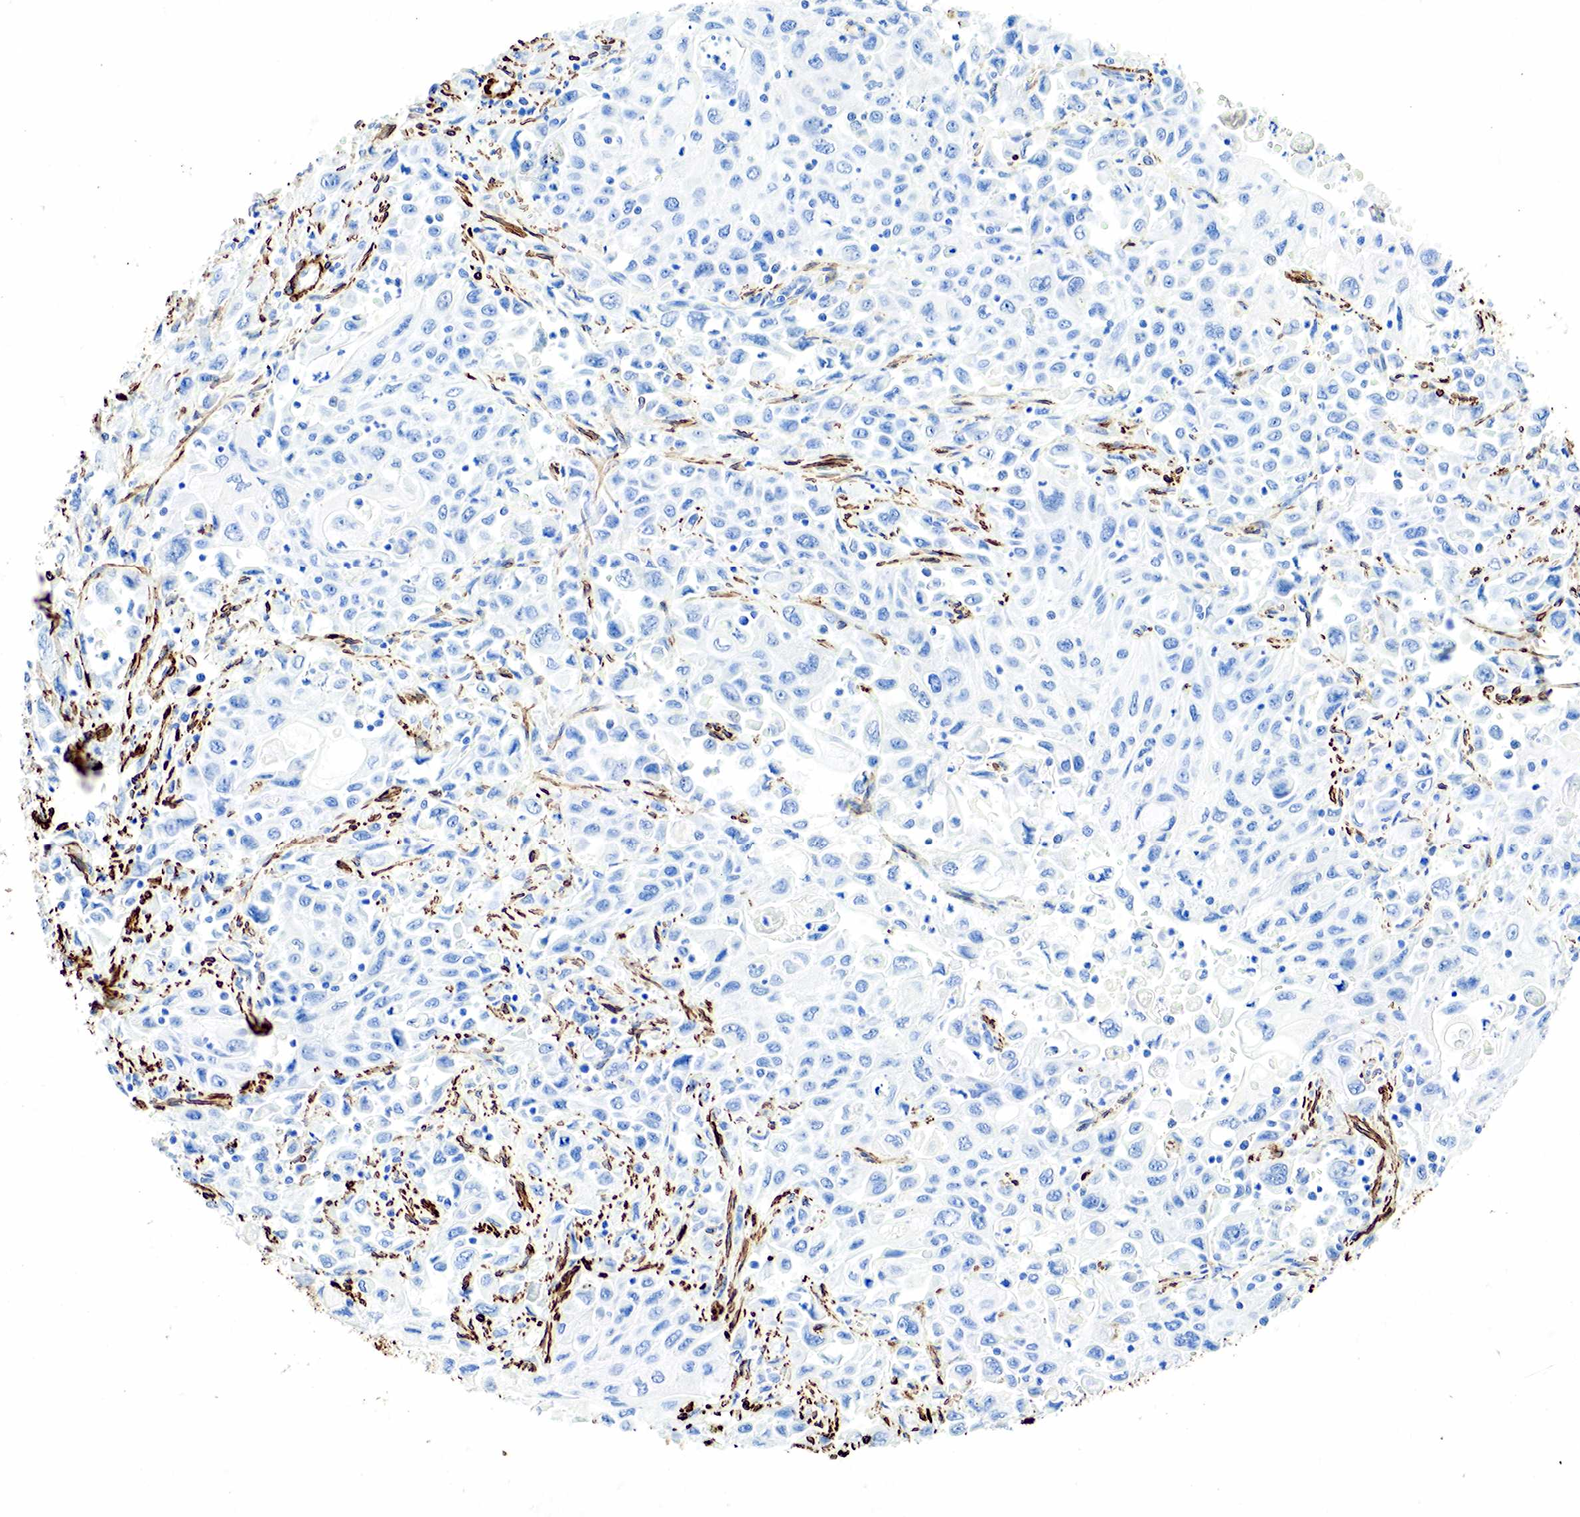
{"staining": {"intensity": "negative", "quantity": "none", "location": "none"}, "tissue": "pancreatic cancer", "cell_type": "Tumor cells", "image_type": "cancer", "snomed": [{"axis": "morphology", "description": "Adenocarcinoma, NOS"}, {"axis": "topography", "description": "Pancreas"}], "caption": "Histopathology image shows no protein positivity in tumor cells of pancreatic cancer (adenocarcinoma) tissue.", "gene": "ACTA1", "patient": {"sex": "female", "age": 66}}